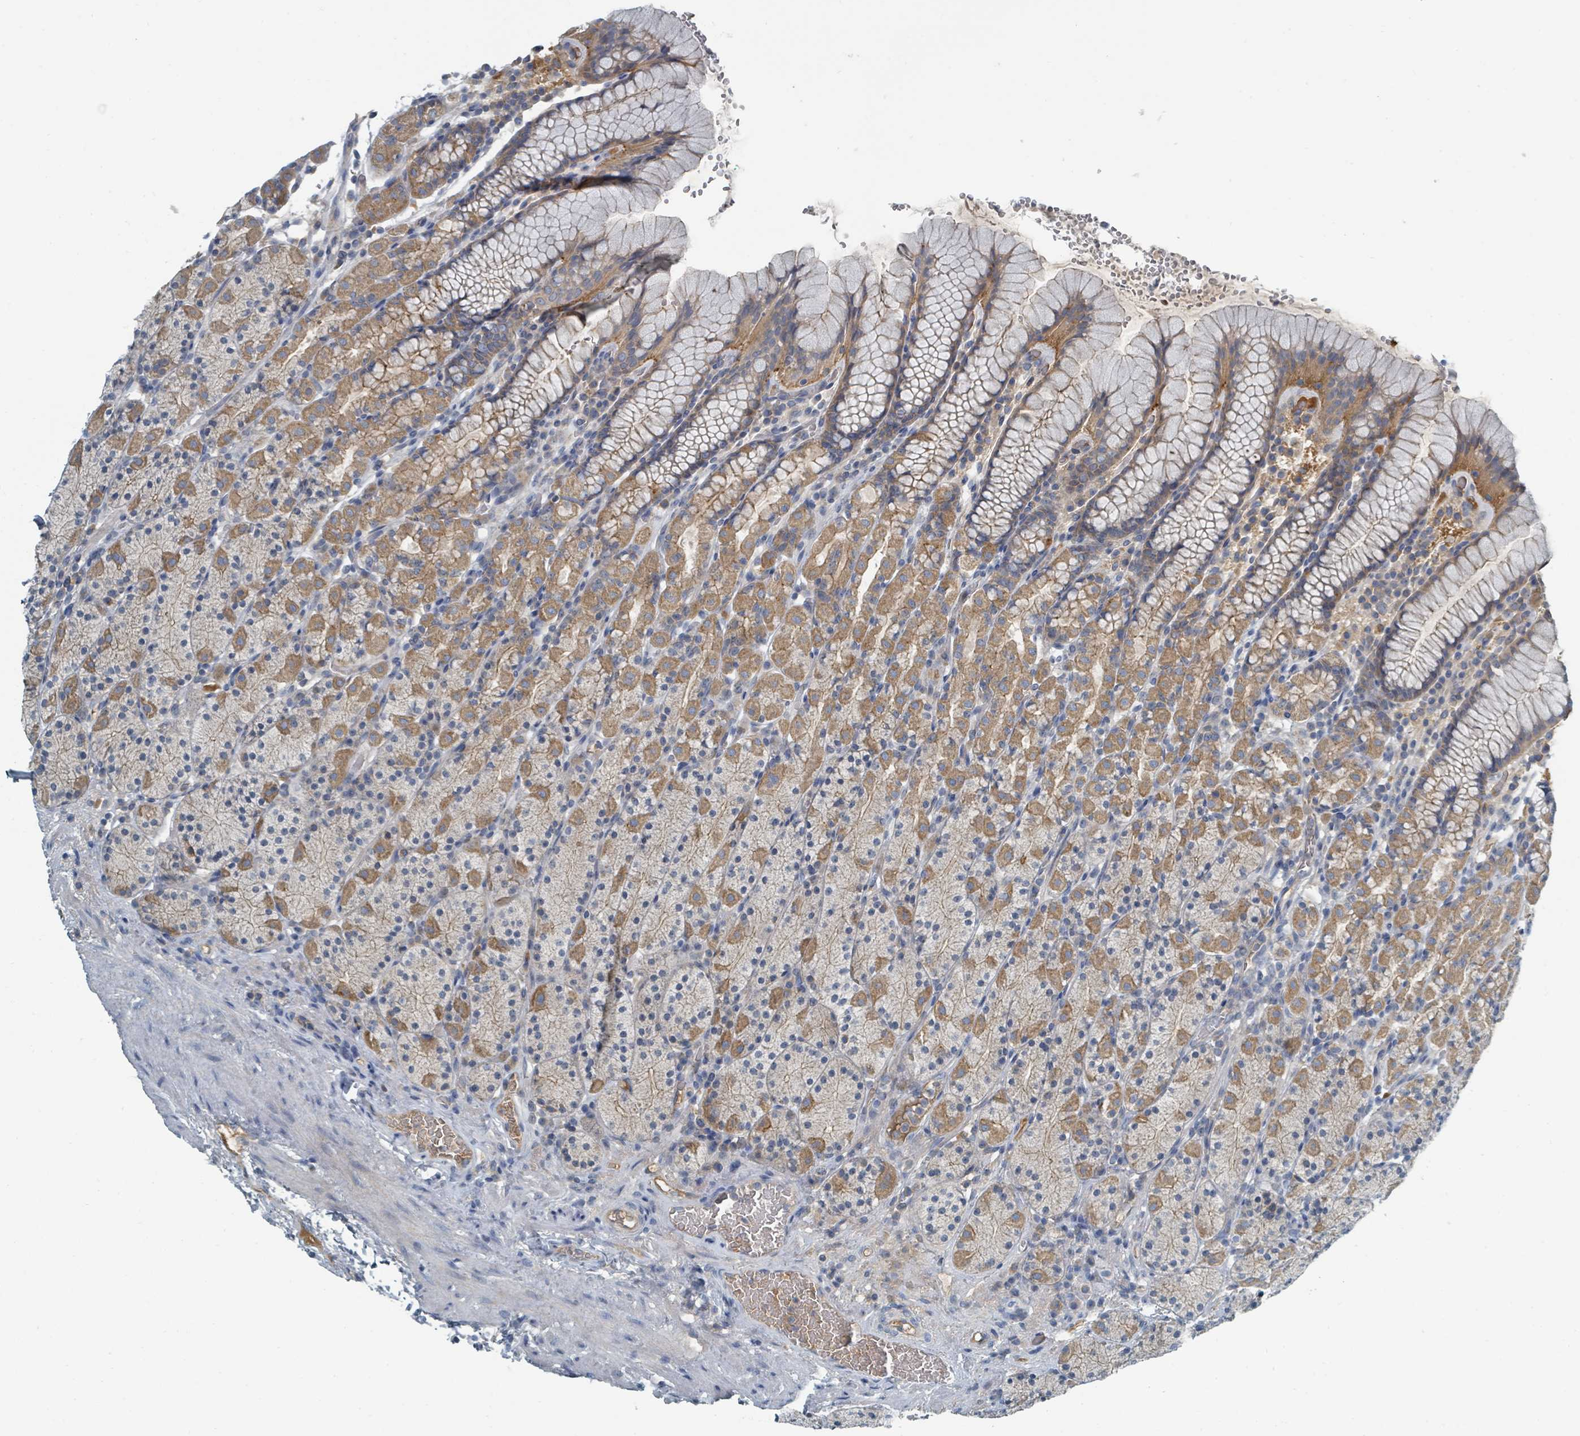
{"staining": {"intensity": "moderate", "quantity": ">75%", "location": "cytoplasmic/membranous"}, "tissue": "stomach", "cell_type": "Glandular cells", "image_type": "normal", "snomed": [{"axis": "morphology", "description": "Normal tissue, NOS"}, {"axis": "topography", "description": "Stomach, upper"}, {"axis": "topography", "description": "Stomach"}], "caption": "Immunohistochemistry (IHC) staining of normal stomach, which shows medium levels of moderate cytoplasmic/membranous staining in approximately >75% of glandular cells indicating moderate cytoplasmic/membranous protein staining. The staining was performed using DAB (brown) for protein detection and nuclei were counterstained in hematoxylin (blue).", "gene": "SLC25A23", "patient": {"sex": "male", "age": 62}}